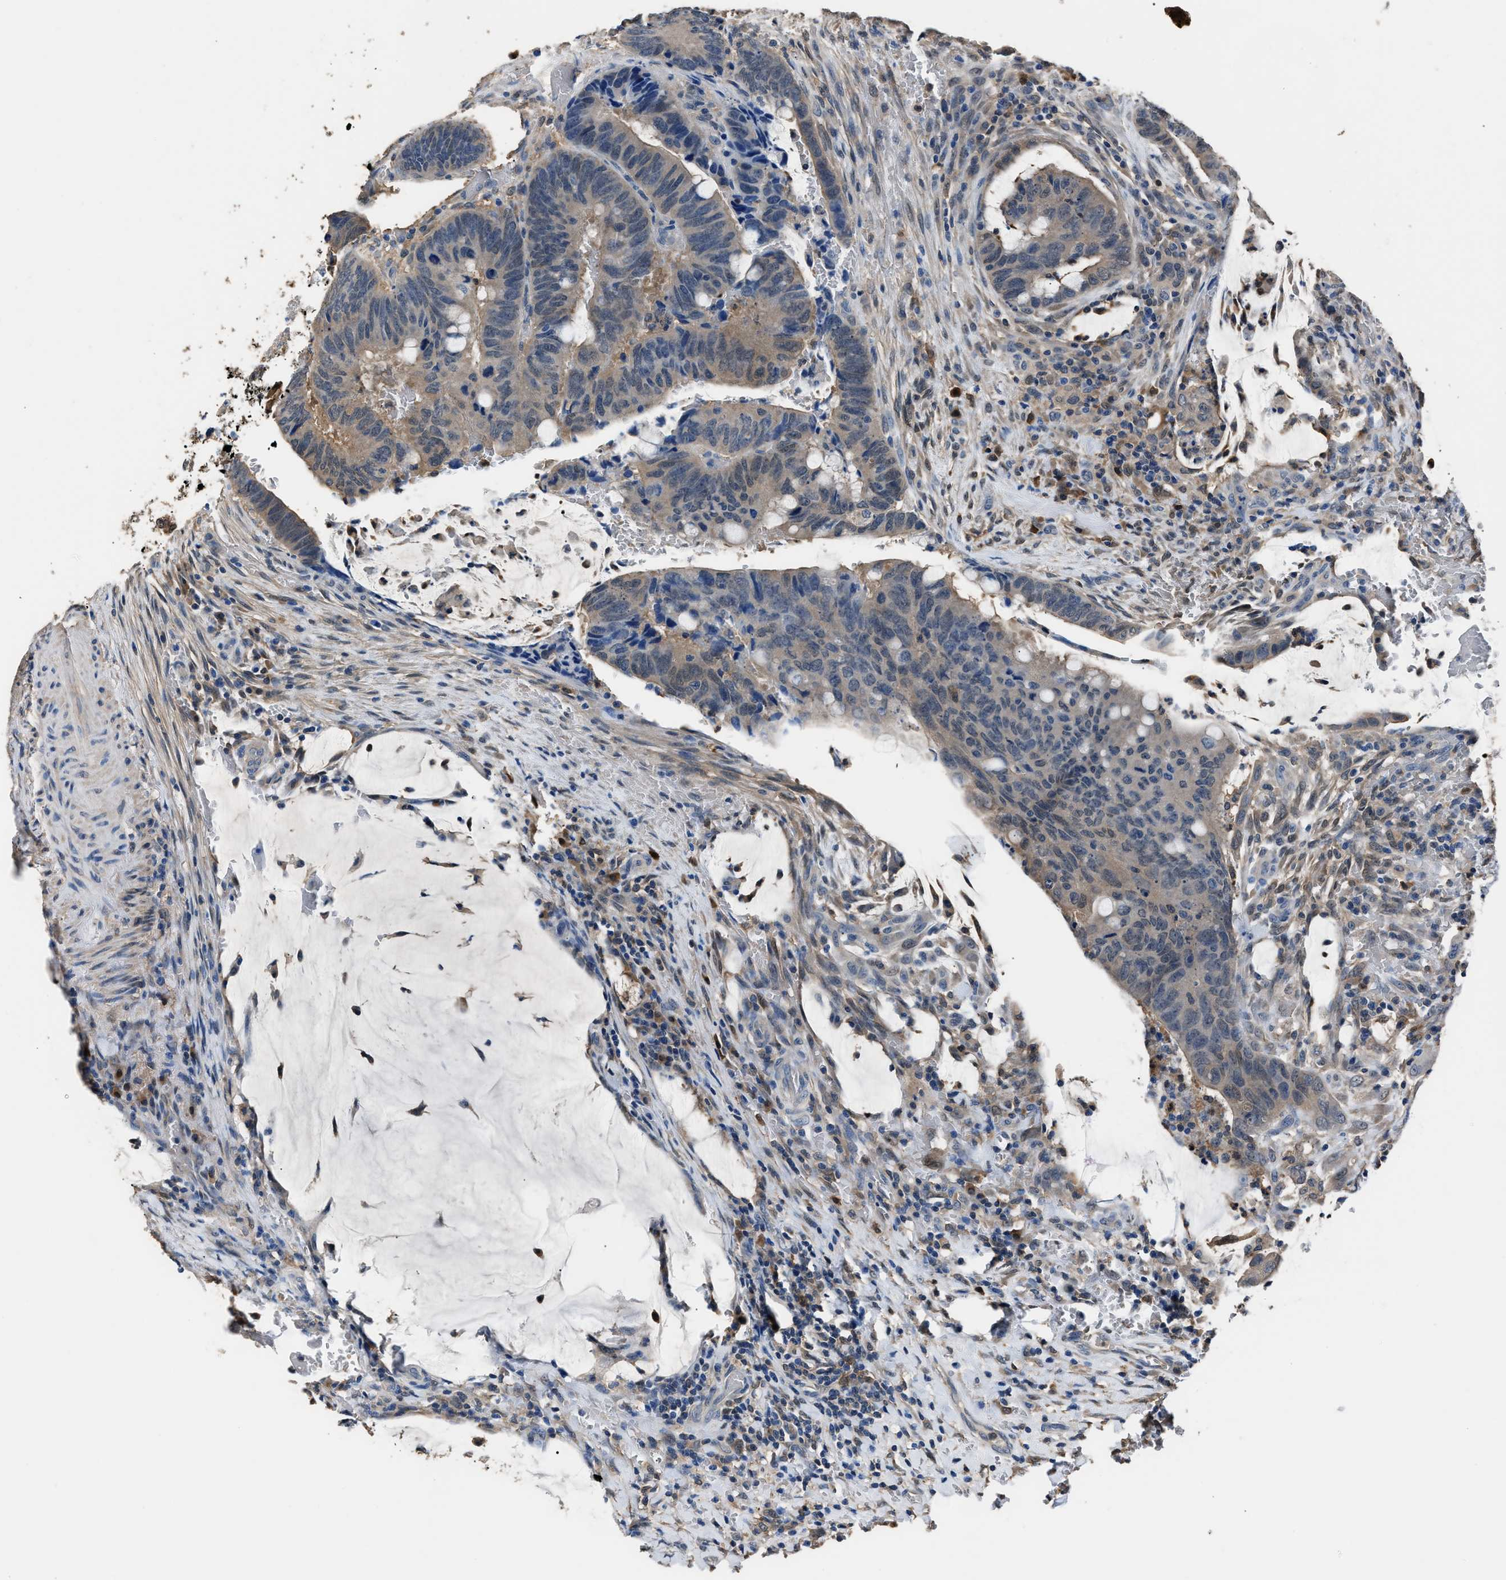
{"staining": {"intensity": "weak", "quantity": "25%-75%", "location": "cytoplasmic/membranous"}, "tissue": "colorectal cancer", "cell_type": "Tumor cells", "image_type": "cancer", "snomed": [{"axis": "morphology", "description": "Normal tissue, NOS"}, {"axis": "morphology", "description": "Adenocarcinoma, NOS"}, {"axis": "topography", "description": "Rectum"}, {"axis": "topography", "description": "Peripheral nerve tissue"}], "caption": "The immunohistochemical stain highlights weak cytoplasmic/membranous staining in tumor cells of colorectal cancer tissue. (DAB (3,3'-diaminobenzidine) = brown stain, brightfield microscopy at high magnification).", "gene": "GSTP1", "patient": {"sex": "male", "age": 92}}